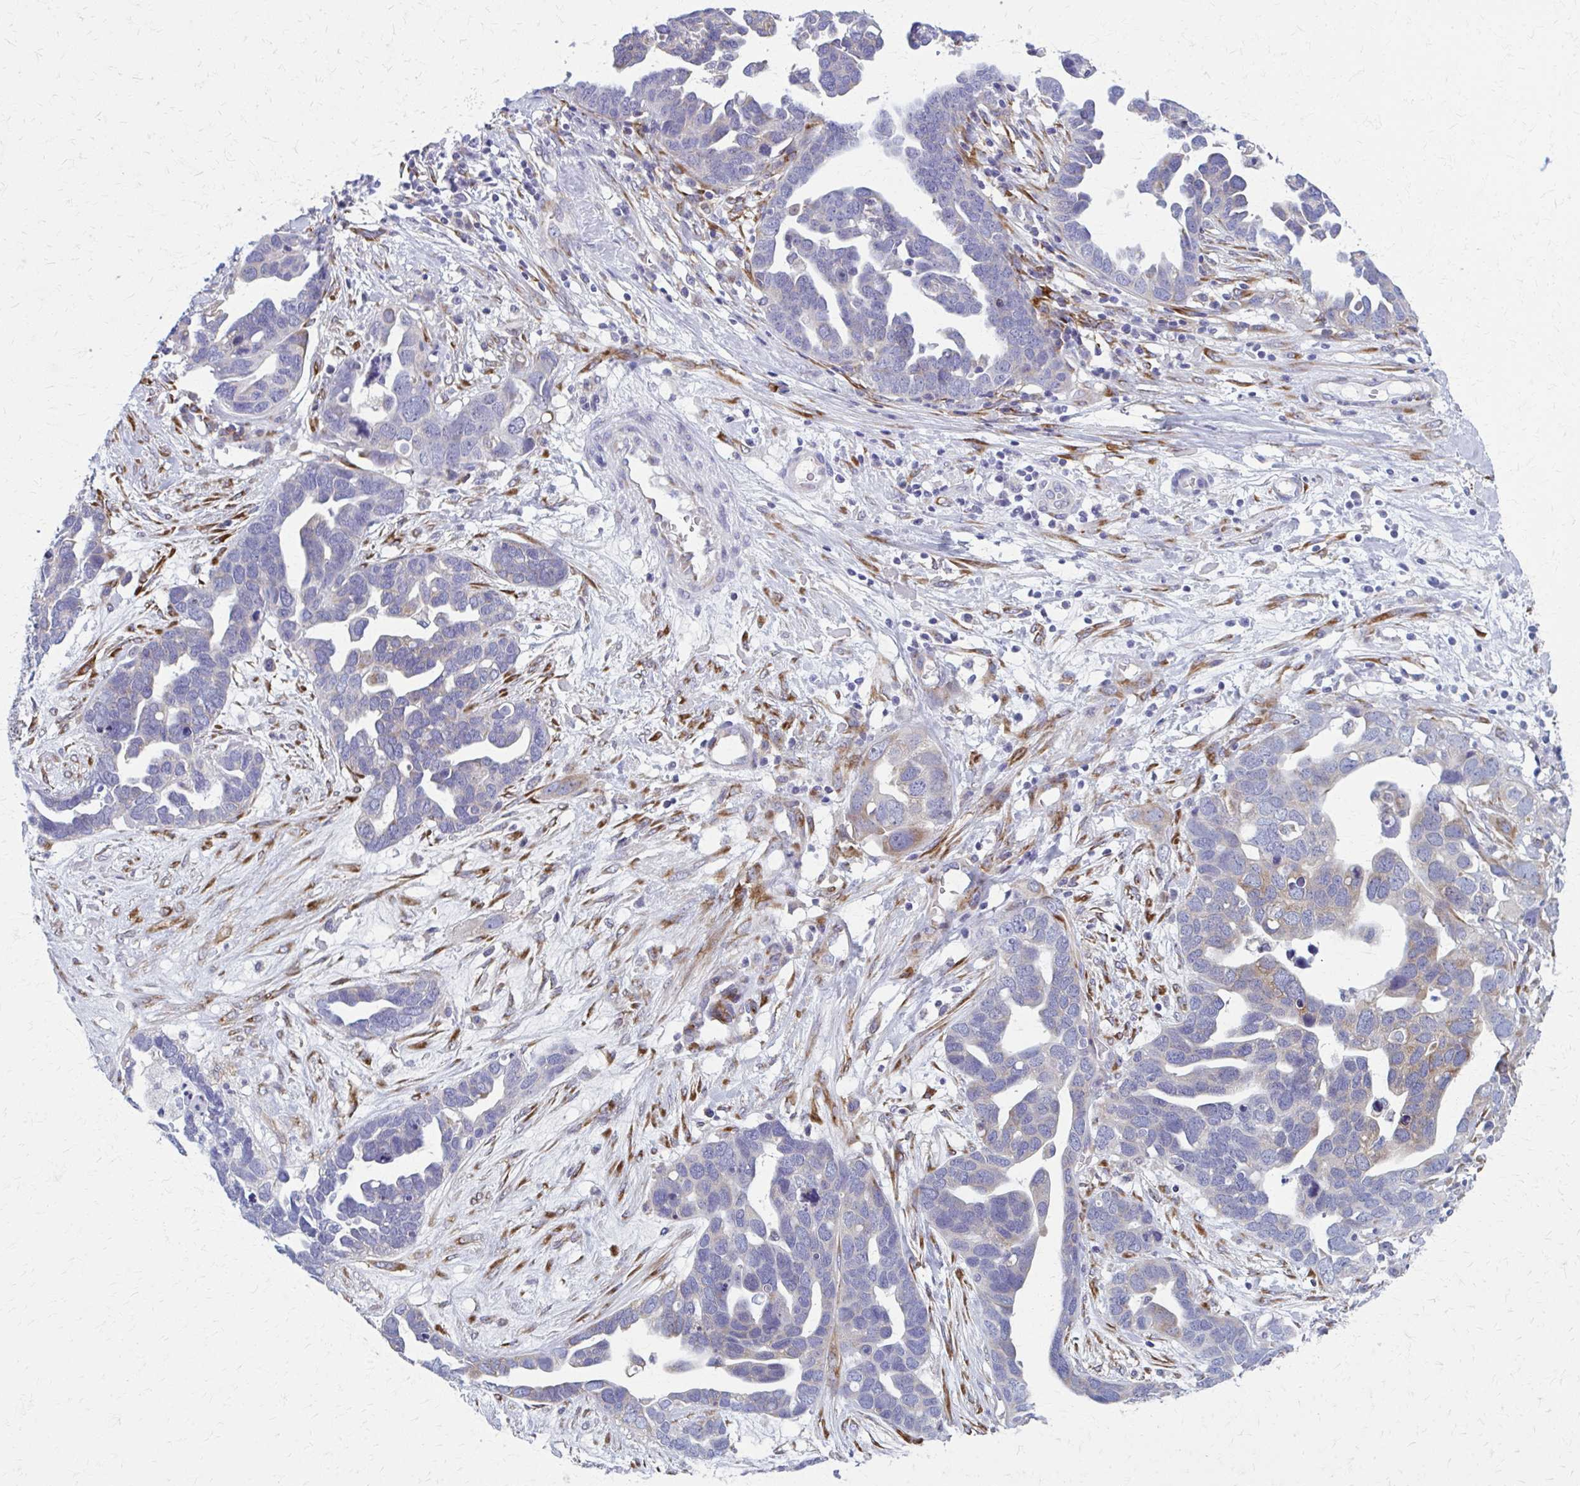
{"staining": {"intensity": "weak", "quantity": "<25%", "location": "cytoplasmic/membranous"}, "tissue": "ovarian cancer", "cell_type": "Tumor cells", "image_type": "cancer", "snomed": [{"axis": "morphology", "description": "Cystadenocarcinoma, serous, NOS"}, {"axis": "topography", "description": "Ovary"}], "caption": "IHC histopathology image of neoplastic tissue: serous cystadenocarcinoma (ovarian) stained with DAB (3,3'-diaminobenzidine) exhibits no significant protein expression in tumor cells.", "gene": "SPATS2L", "patient": {"sex": "female", "age": 54}}